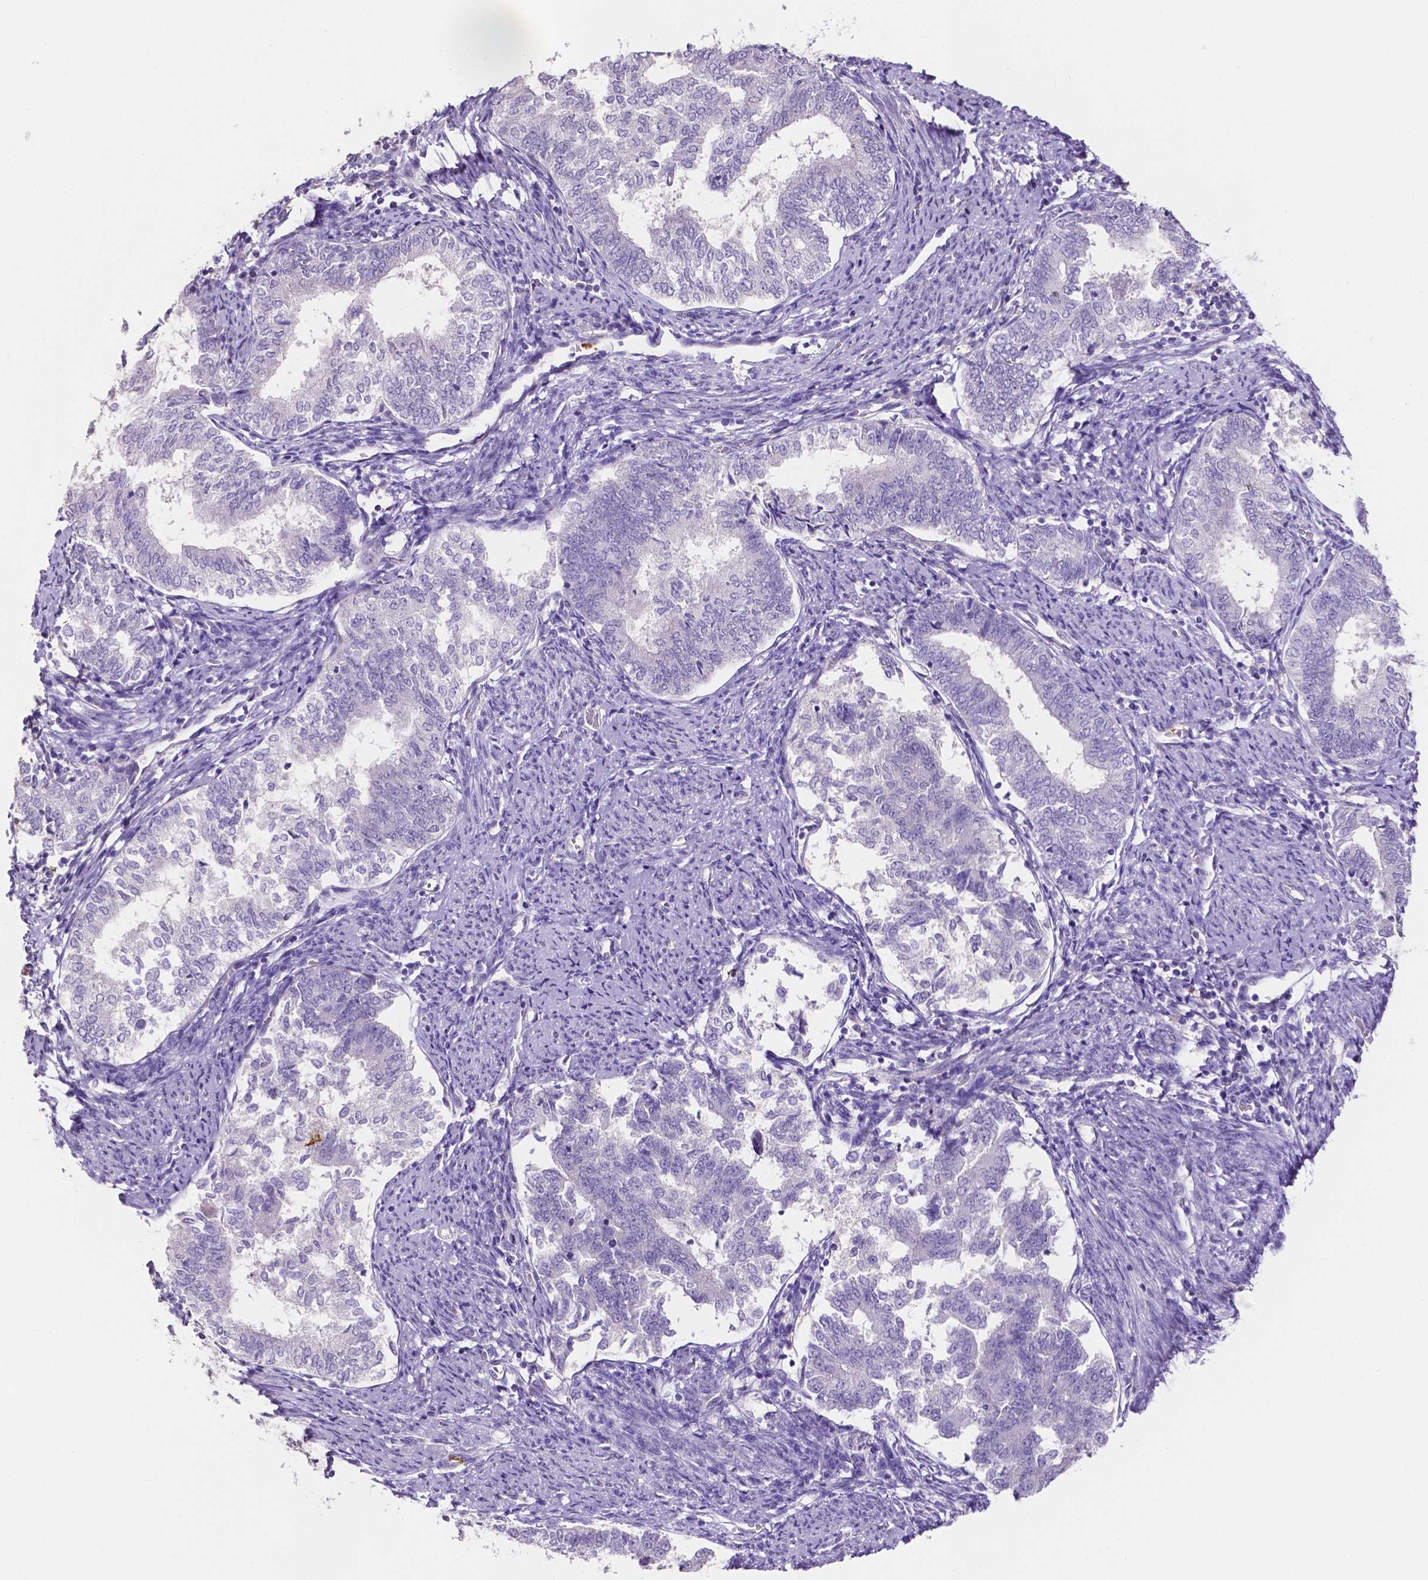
{"staining": {"intensity": "negative", "quantity": "none", "location": "none"}, "tissue": "endometrial cancer", "cell_type": "Tumor cells", "image_type": "cancer", "snomed": [{"axis": "morphology", "description": "Adenocarcinoma, NOS"}, {"axis": "topography", "description": "Endometrium"}], "caption": "A micrograph of adenocarcinoma (endometrial) stained for a protein demonstrates no brown staining in tumor cells. (IHC, brightfield microscopy, high magnification).", "gene": "MMP9", "patient": {"sex": "female", "age": 65}}